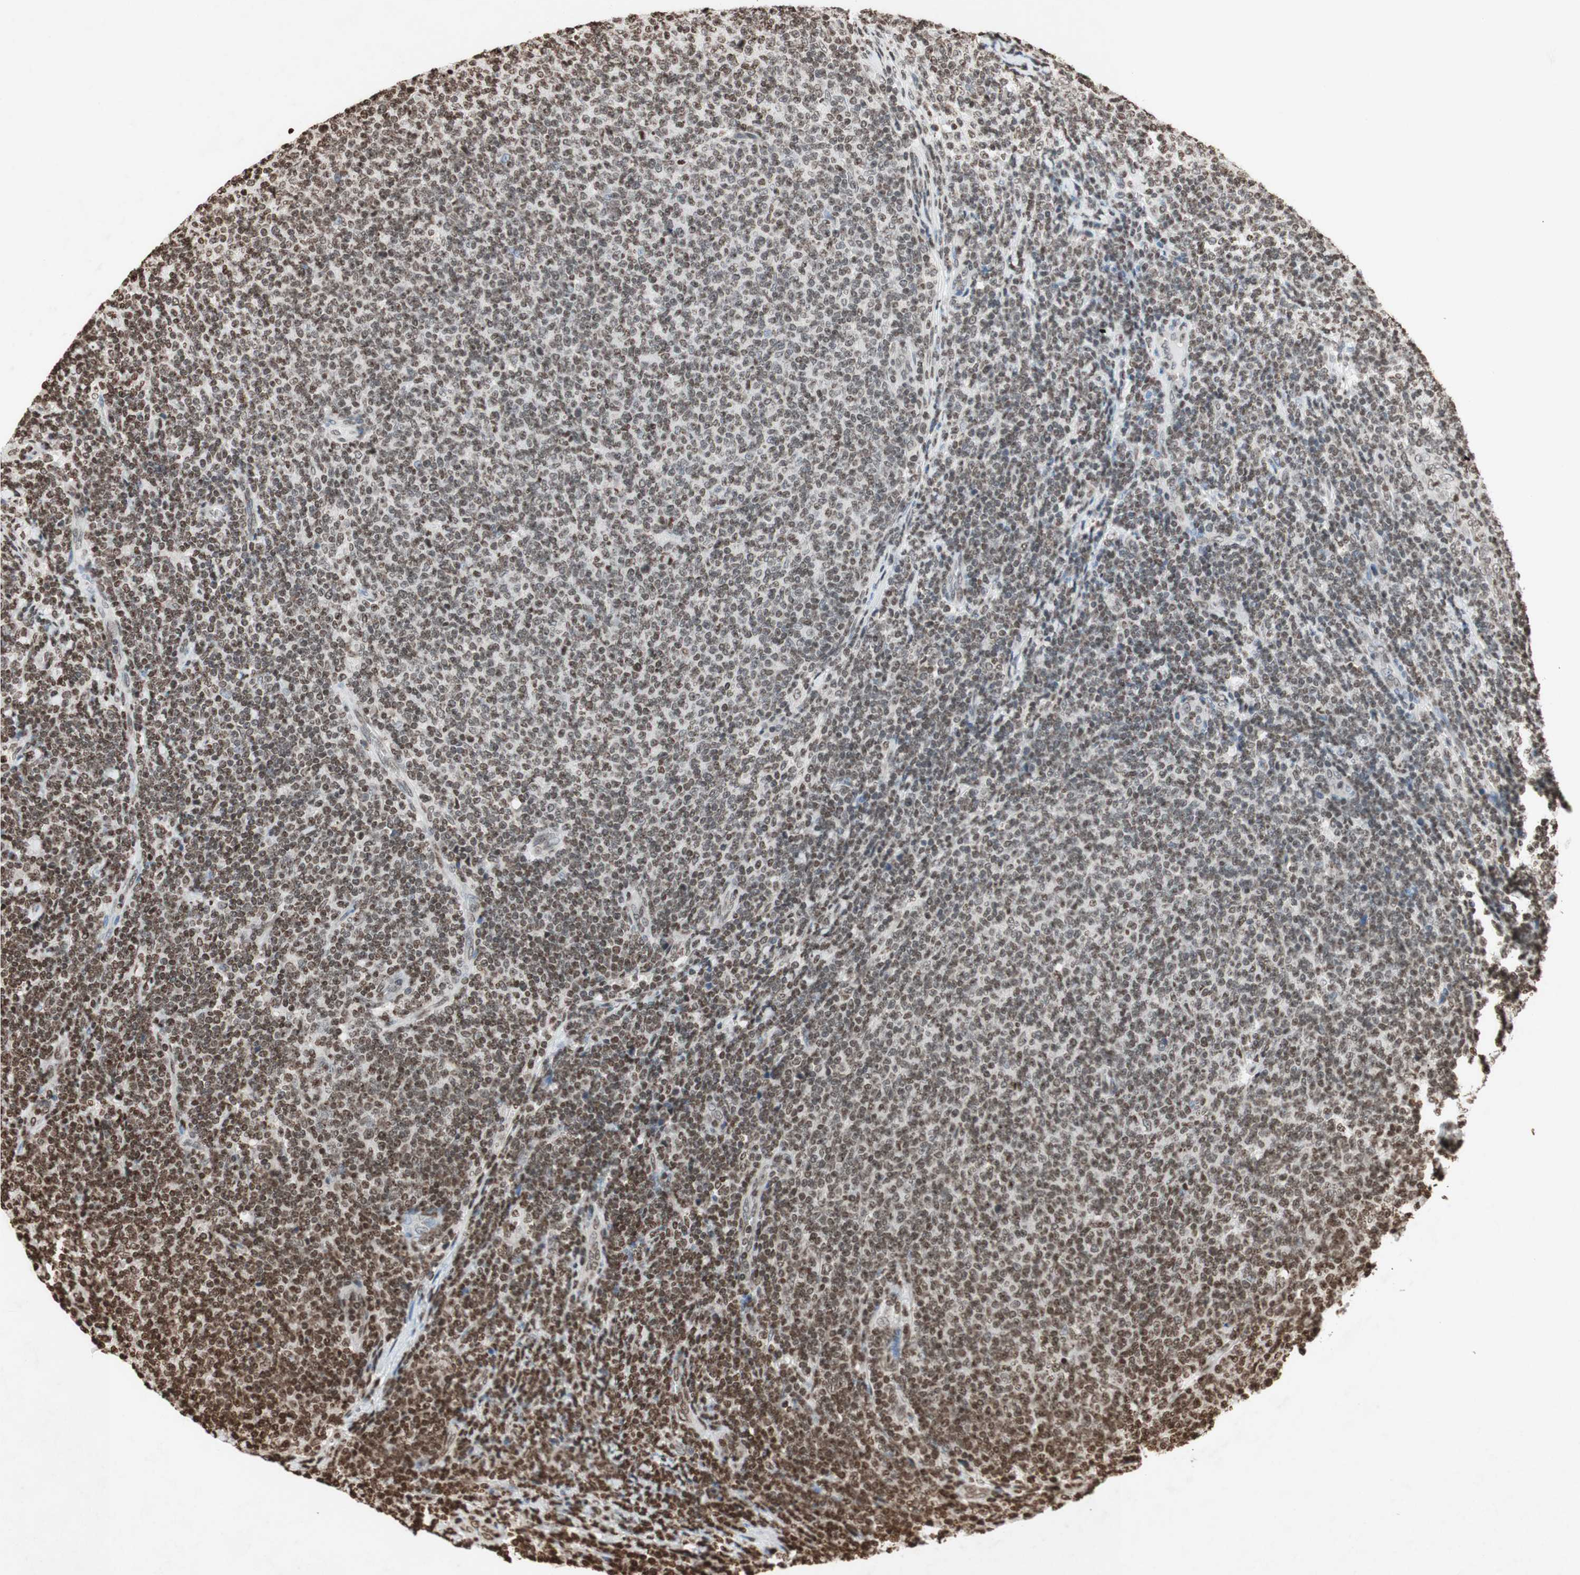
{"staining": {"intensity": "moderate", "quantity": ">75%", "location": "nuclear"}, "tissue": "lymphoma", "cell_type": "Tumor cells", "image_type": "cancer", "snomed": [{"axis": "morphology", "description": "Malignant lymphoma, non-Hodgkin's type, Low grade"}, {"axis": "topography", "description": "Lymph node"}], "caption": "DAB immunohistochemical staining of human low-grade malignant lymphoma, non-Hodgkin's type demonstrates moderate nuclear protein expression in about >75% of tumor cells.", "gene": "NCOA3", "patient": {"sex": "male", "age": 66}}